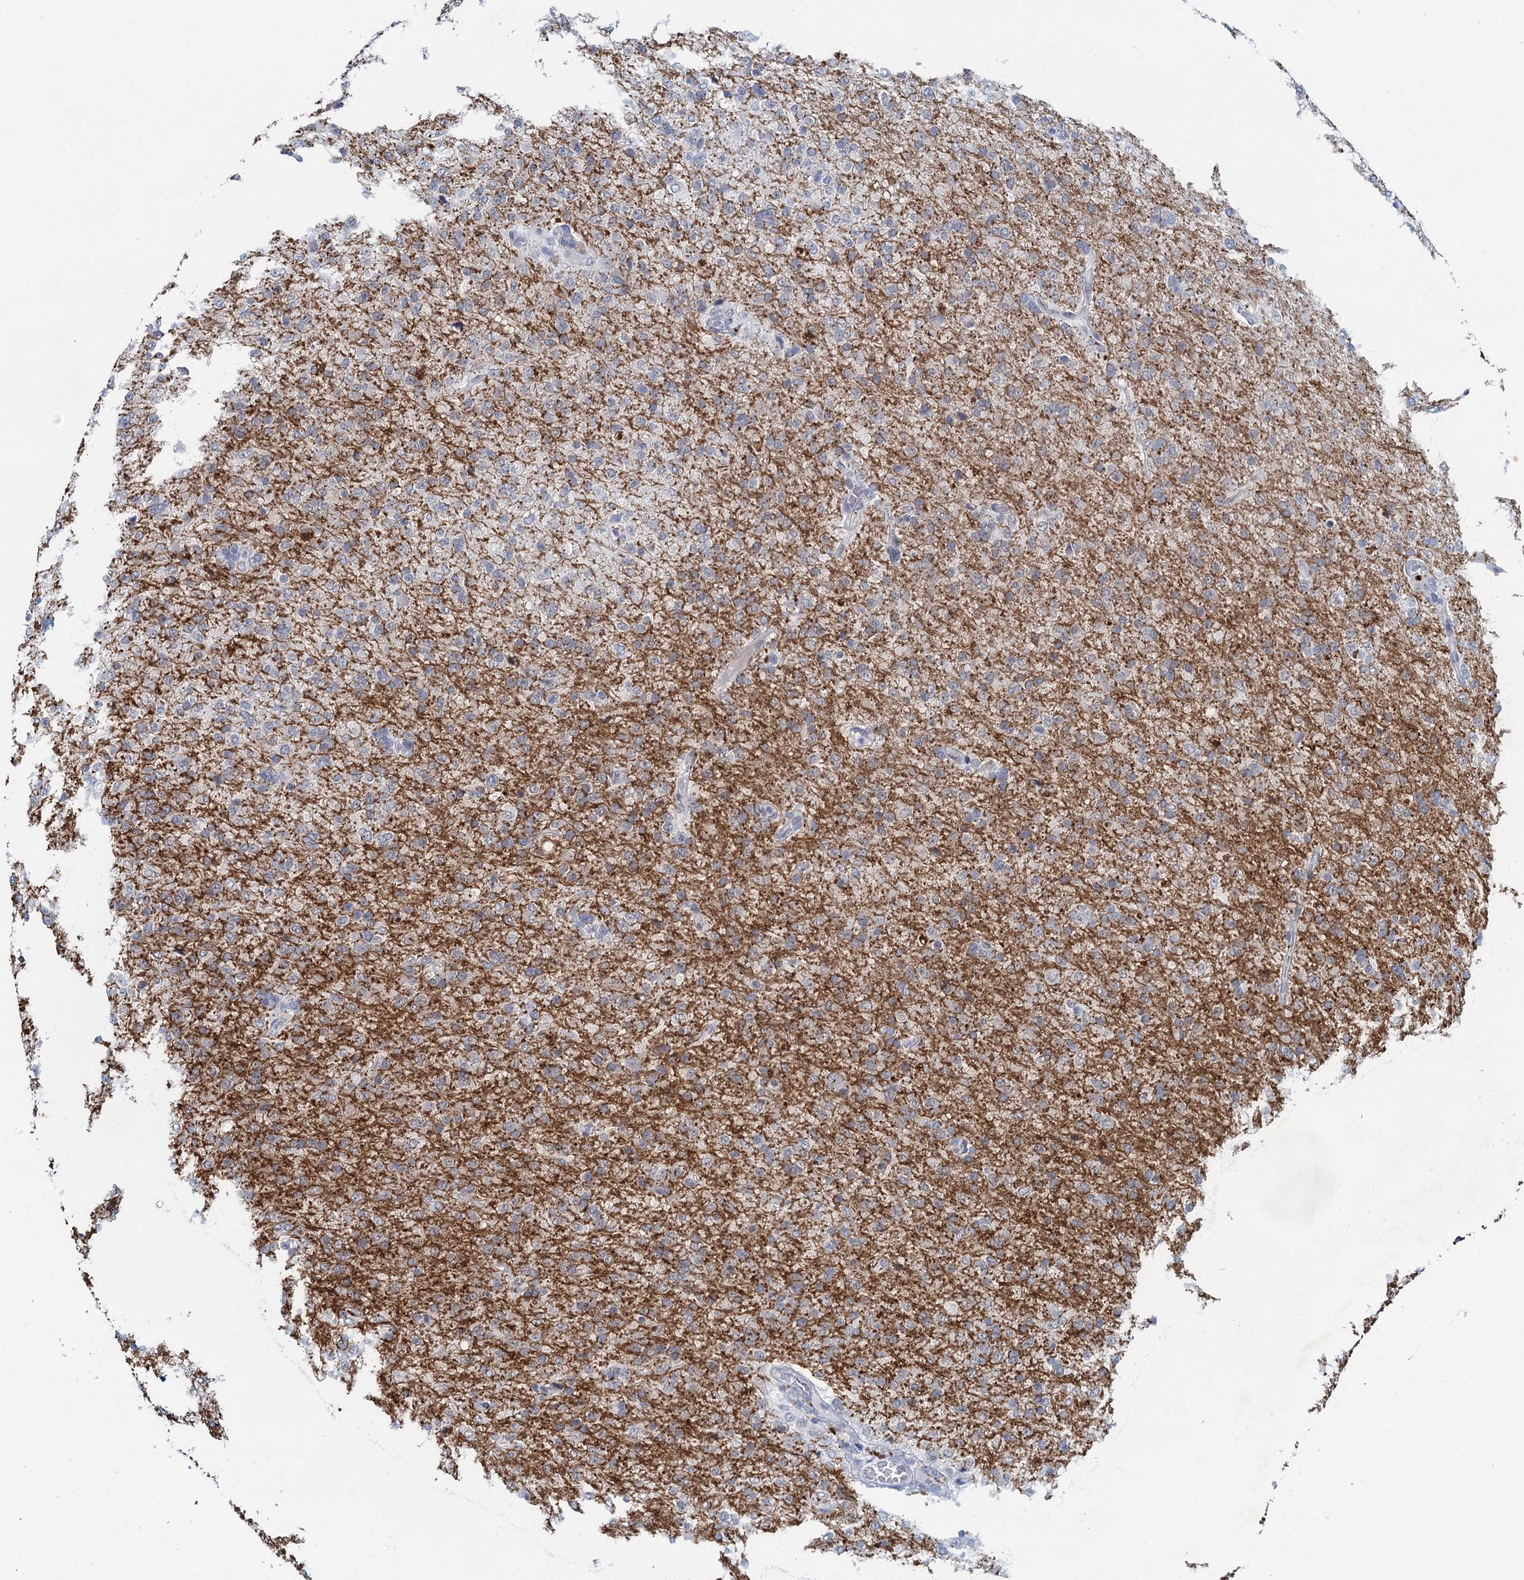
{"staining": {"intensity": "negative", "quantity": "none", "location": "none"}, "tissue": "glioma", "cell_type": "Tumor cells", "image_type": "cancer", "snomed": [{"axis": "morphology", "description": "Glioma, malignant, High grade"}, {"axis": "topography", "description": "Brain"}], "caption": "IHC of human glioma displays no positivity in tumor cells. Nuclei are stained in blue.", "gene": "HAPSTR1", "patient": {"sex": "female", "age": 74}}